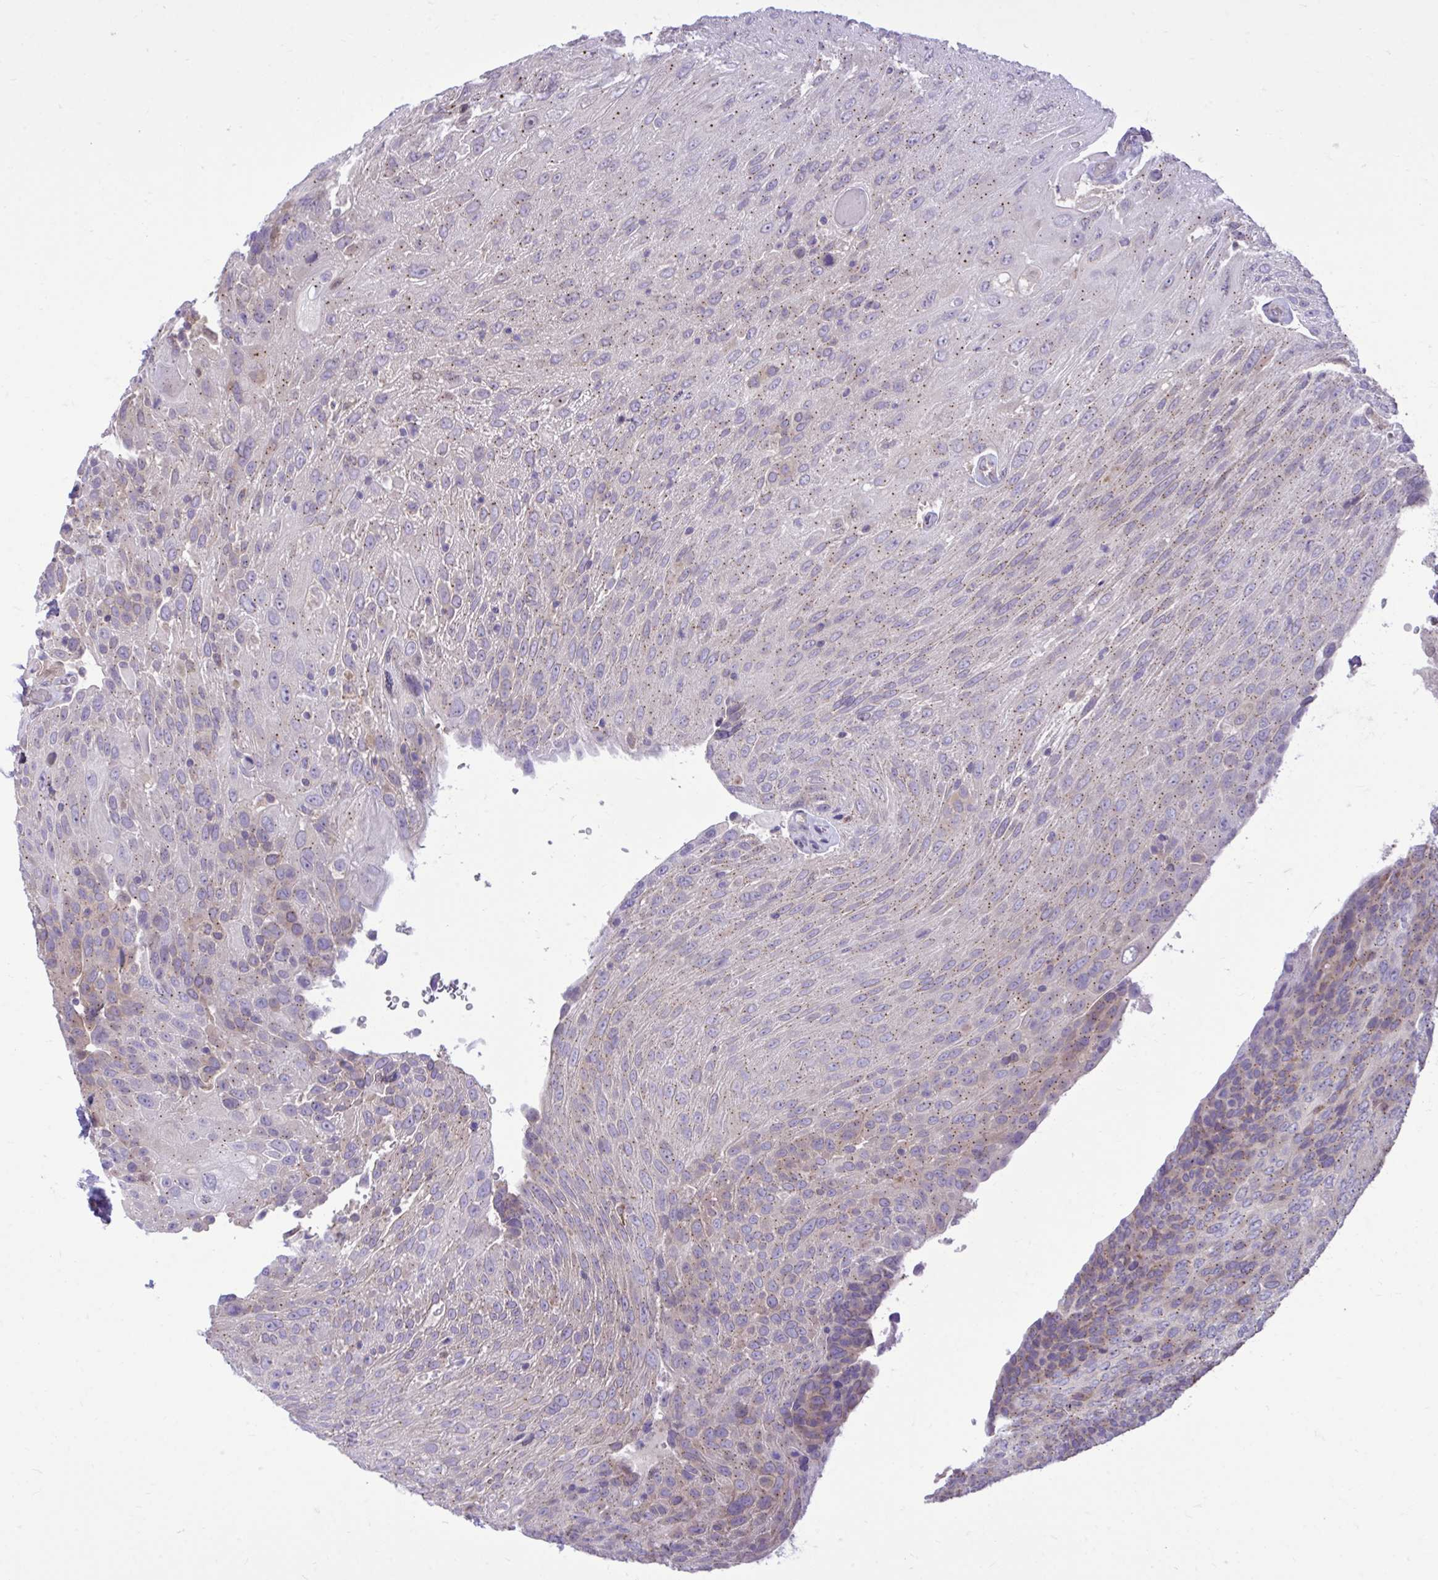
{"staining": {"intensity": "weak", "quantity": "25%-75%", "location": "cytoplasmic/membranous"}, "tissue": "urothelial cancer", "cell_type": "Tumor cells", "image_type": "cancer", "snomed": [{"axis": "morphology", "description": "Urothelial carcinoma, High grade"}, {"axis": "topography", "description": "Urinary bladder"}], "caption": "Immunohistochemistry (IHC) (DAB) staining of urothelial cancer demonstrates weak cytoplasmic/membranous protein staining in about 25%-75% of tumor cells.", "gene": "CEACAM18", "patient": {"sex": "female", "age": 70}}